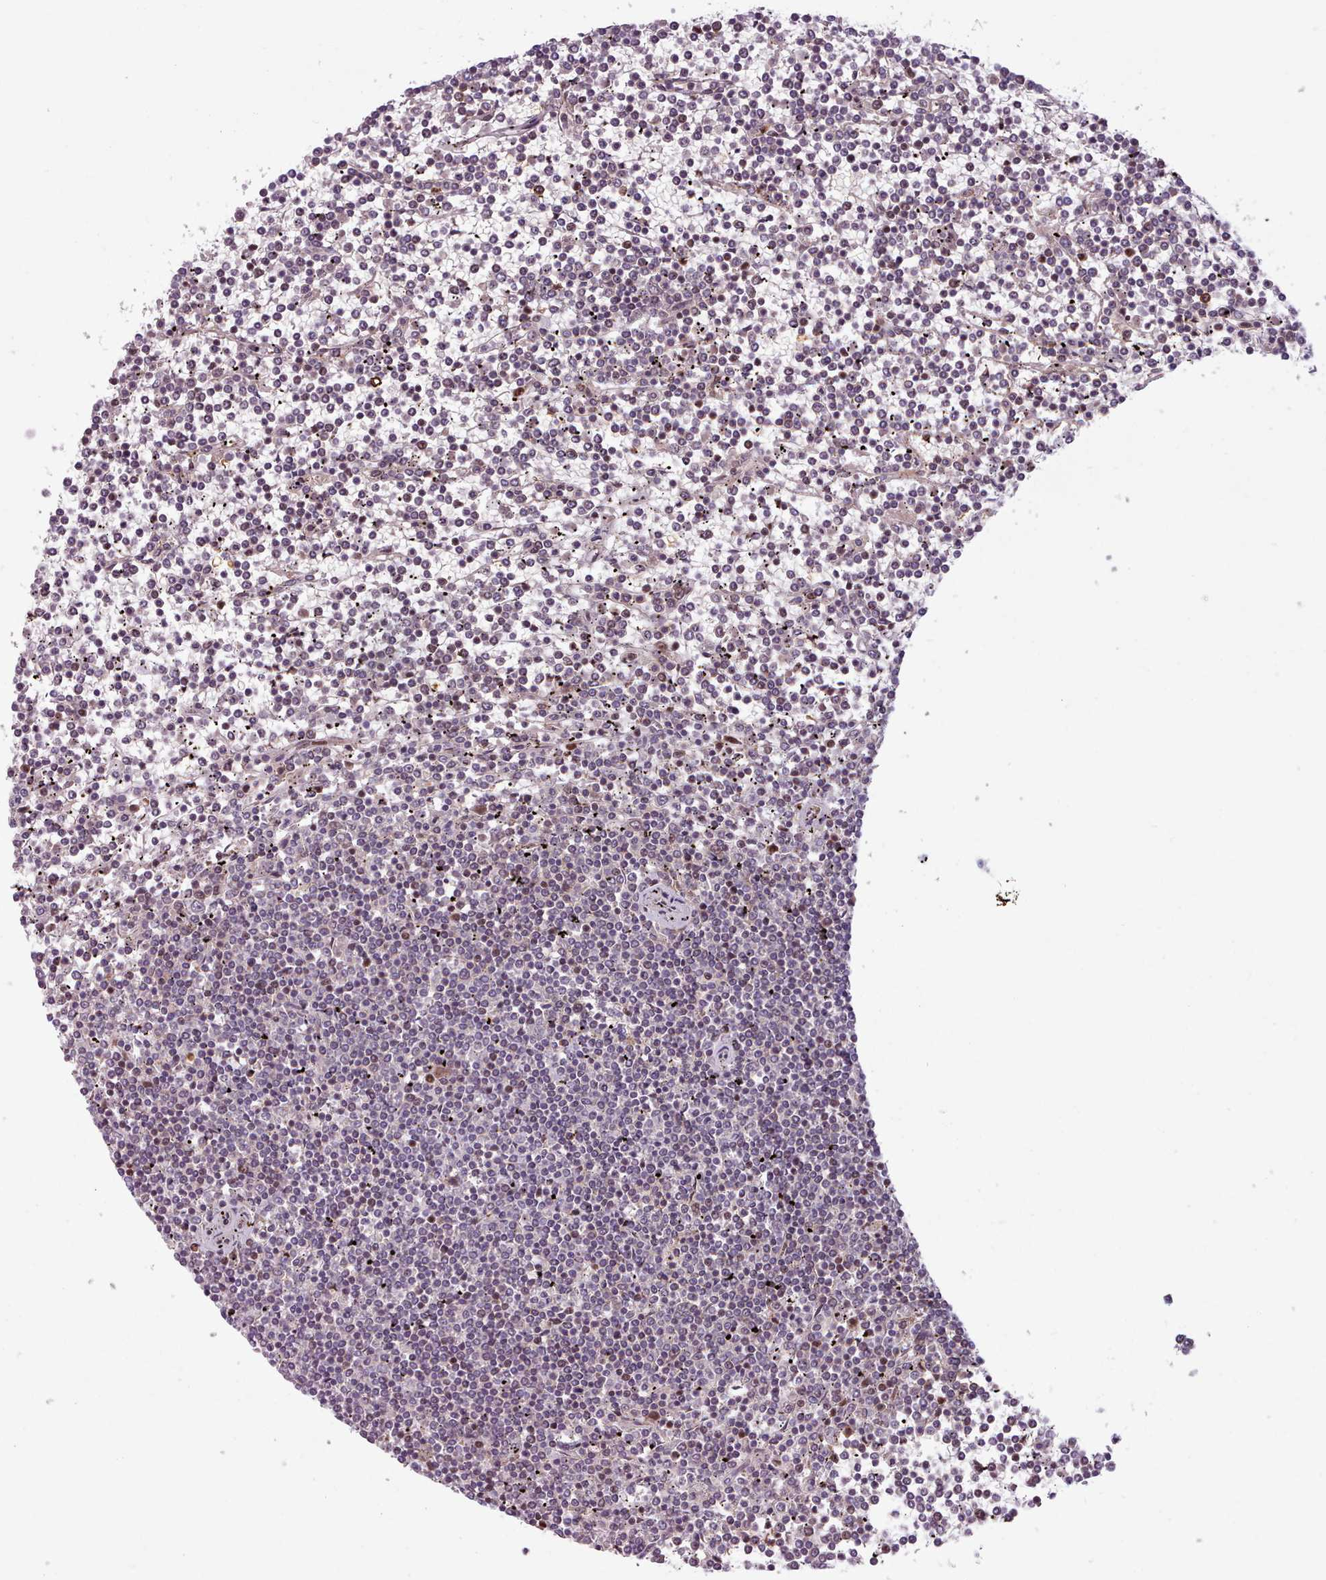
{"staining": {"intensity": "negative", "quantity": "none", "location": "none"}, "tissue": "lymphoma", "cell_type": "Tumor cells", "image_type": "cancer", "snomed": [{"axis": "morphology", "description": "Malignant lymphoma, non-Hodgkin's type, Low grade"}, {"axis": "topography", "description": "Spleen"}], "caption": "An image of malignant lymphoma, non-Hodgkin's type (low-grade) stained for a protein shows no brown staining in tumor cells. The staining is performed using DAB (3,3'-diaminobenzidine) brown chromogen with nuclei counter-stained in using hematoxylin.", "gene": "KBTBD7", "patient": {"sex": "female", "age": 19}}